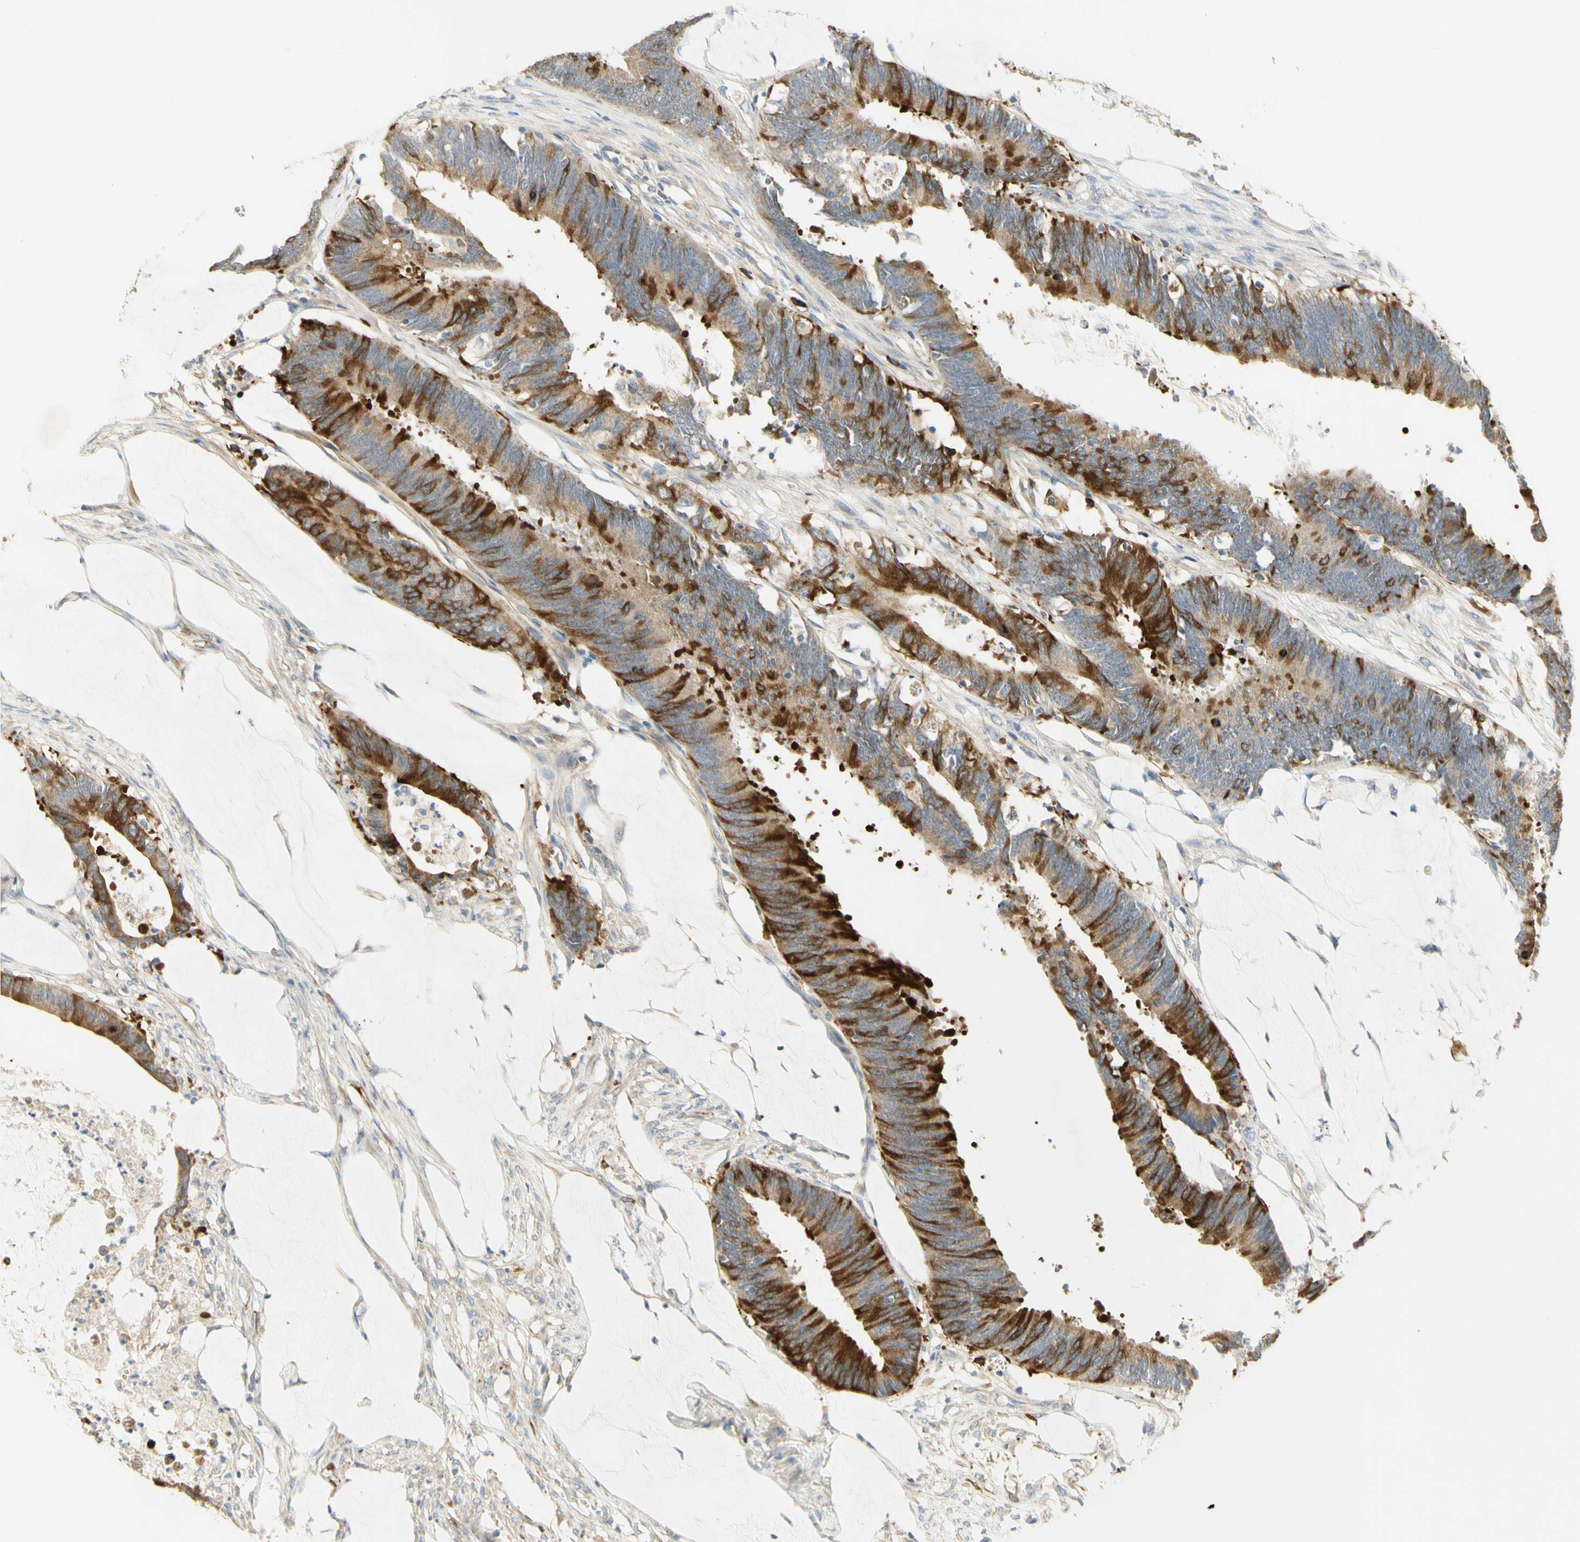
{"staining": {"intensity": "strong", "quantity": ">75%", "location": "cytoplasmic/membranous"}, "tissue": "colorectal cancer", "cell_type": "Tumor cells", "image_type": "cancer", "snomed": [{"axis": "morphology", "description": "Adenocarcinoma, NOS"}, {"axis": "topography", "description": "Rectum"}], "caption": "The image shows immunohistochemical staining of adenocarcinoma (colorectal). There is strong cytoplasmic/membranous positivity is identified in approximately >75% of tumor cells.", "gene": "KIF11", "patient": {"sex": "female", "age": 66}}